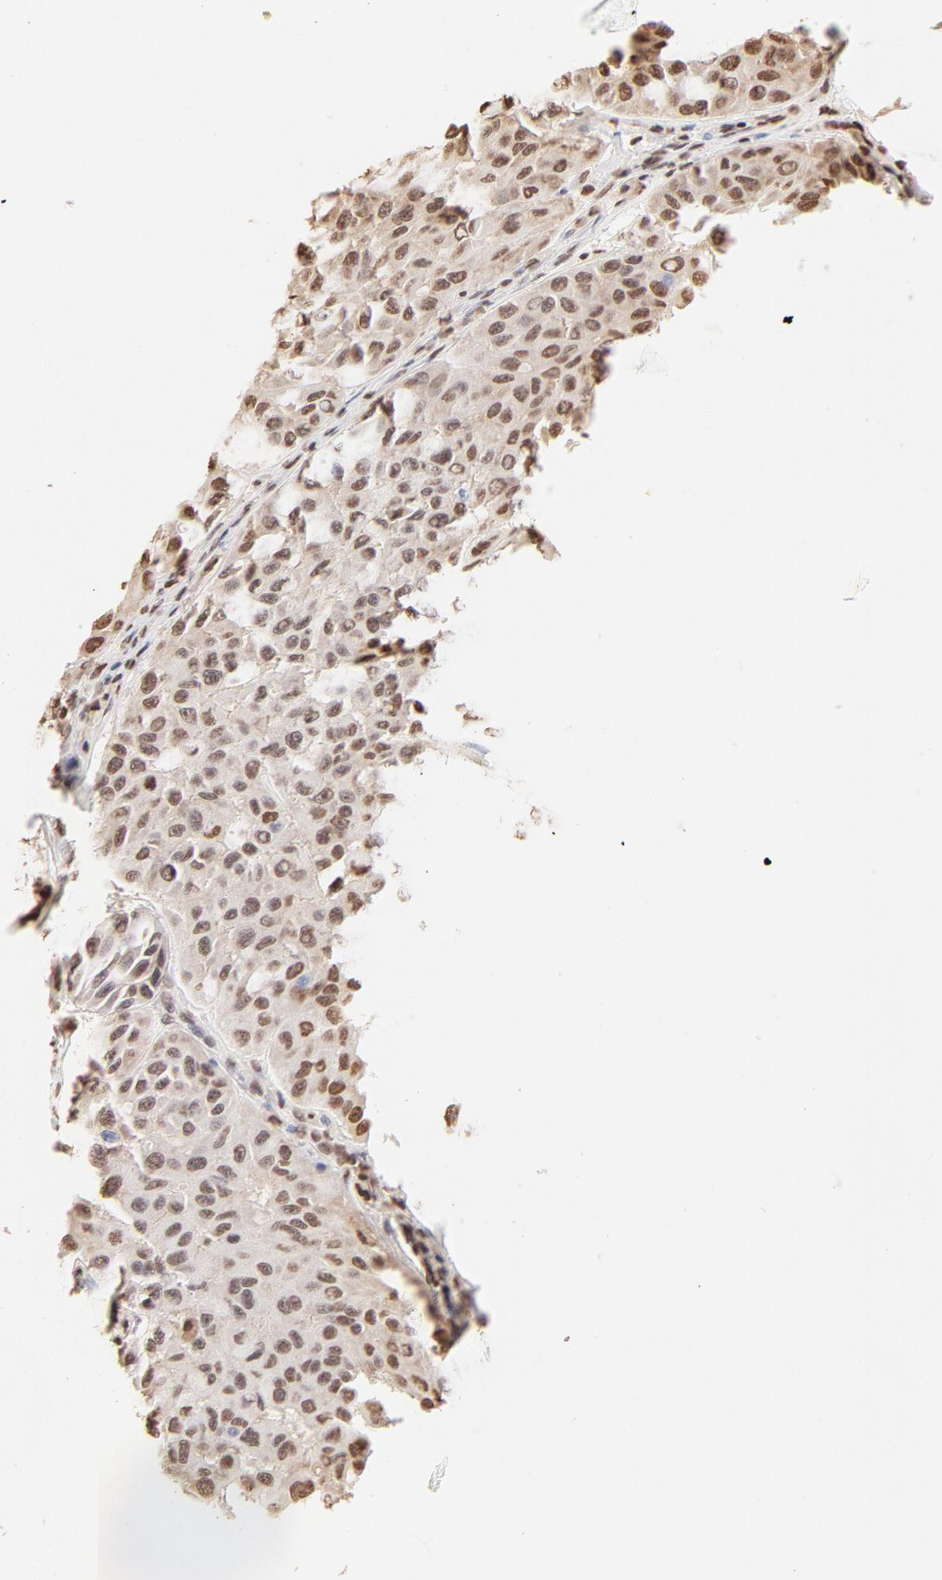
{"staining": {"intensity": "moderate", "quantity": ">75%", "location": "cytoplasmic/membranous,nuclear"}, "tissue": "melanoma", "cell_type": "Tumor cells", "image_type": "cancer", "snomed": [{"axis": "morphology", "description": "Malignant melanoma, NOS"}, {"axis": "topography", "description": "Skin"}], "caption": "Tumor cells reveal medium levels of moderate cytoplasmic/membranous and nuclear staining in approximately >75% of cells in malignant melanoma.", "gene": "ZNF540", "patient": {"sex": "male", "age": 30}}